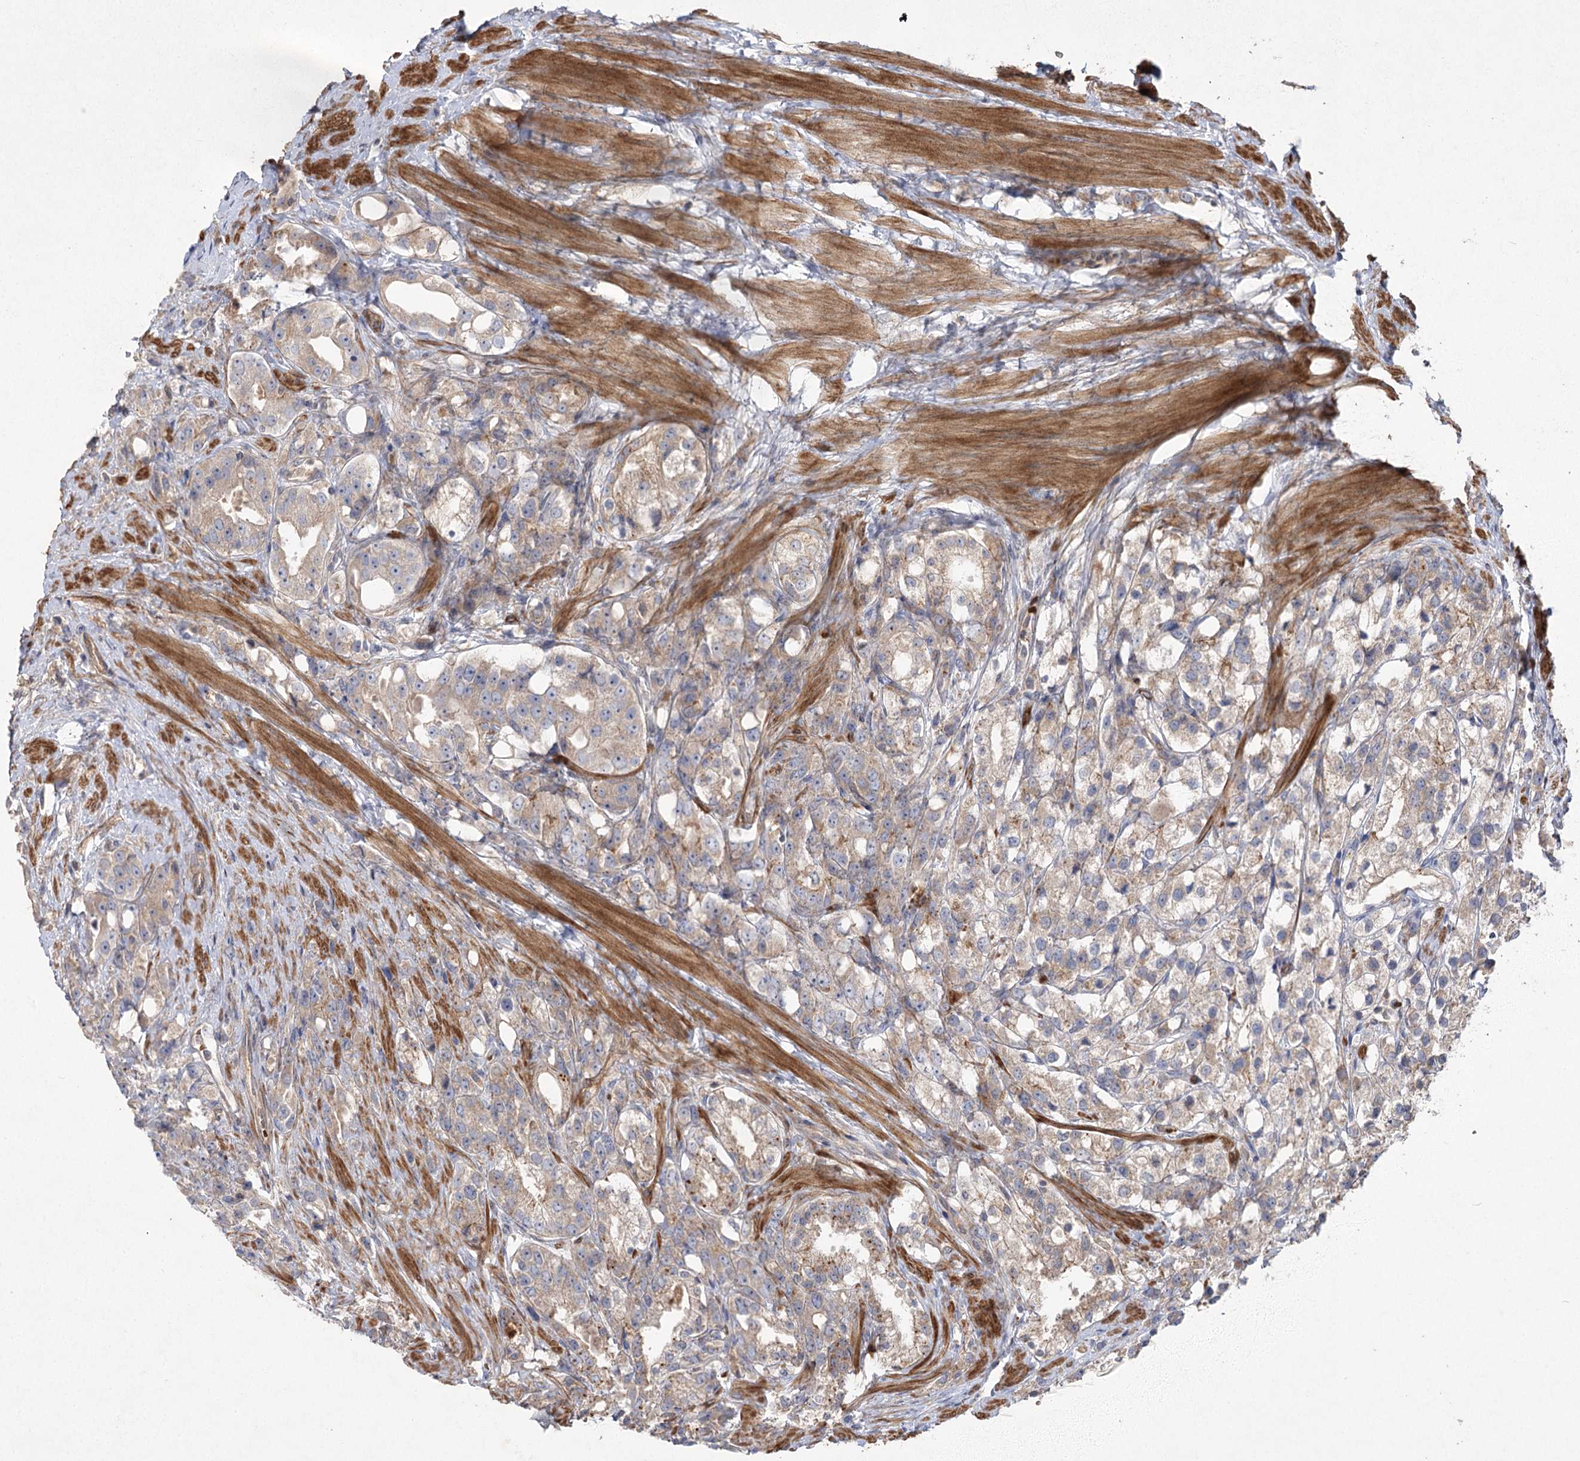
{"staining": {"intensity": "moderate", "quantity": ">75%", "location": "cytoplasmic/membranous"}, "tissue": "prostate cancer", "cell_type": "Tumor cells", "image_type": "cancer", "snomed": [{"axis": "morphology", "description": "Adenocarcinoma, NOS"}, {"axis": "topography", "description": "Prostate"}], "caption": "Approximately >75% of tumor cells in adenocarcinoma (prostate) exhibit moderate cytoplasmic/membranous protein positivity as visualized by brown immunohistochemical staining.", "gene": "KIAA0825", "patient": {"sex": "male", "age": 79}}